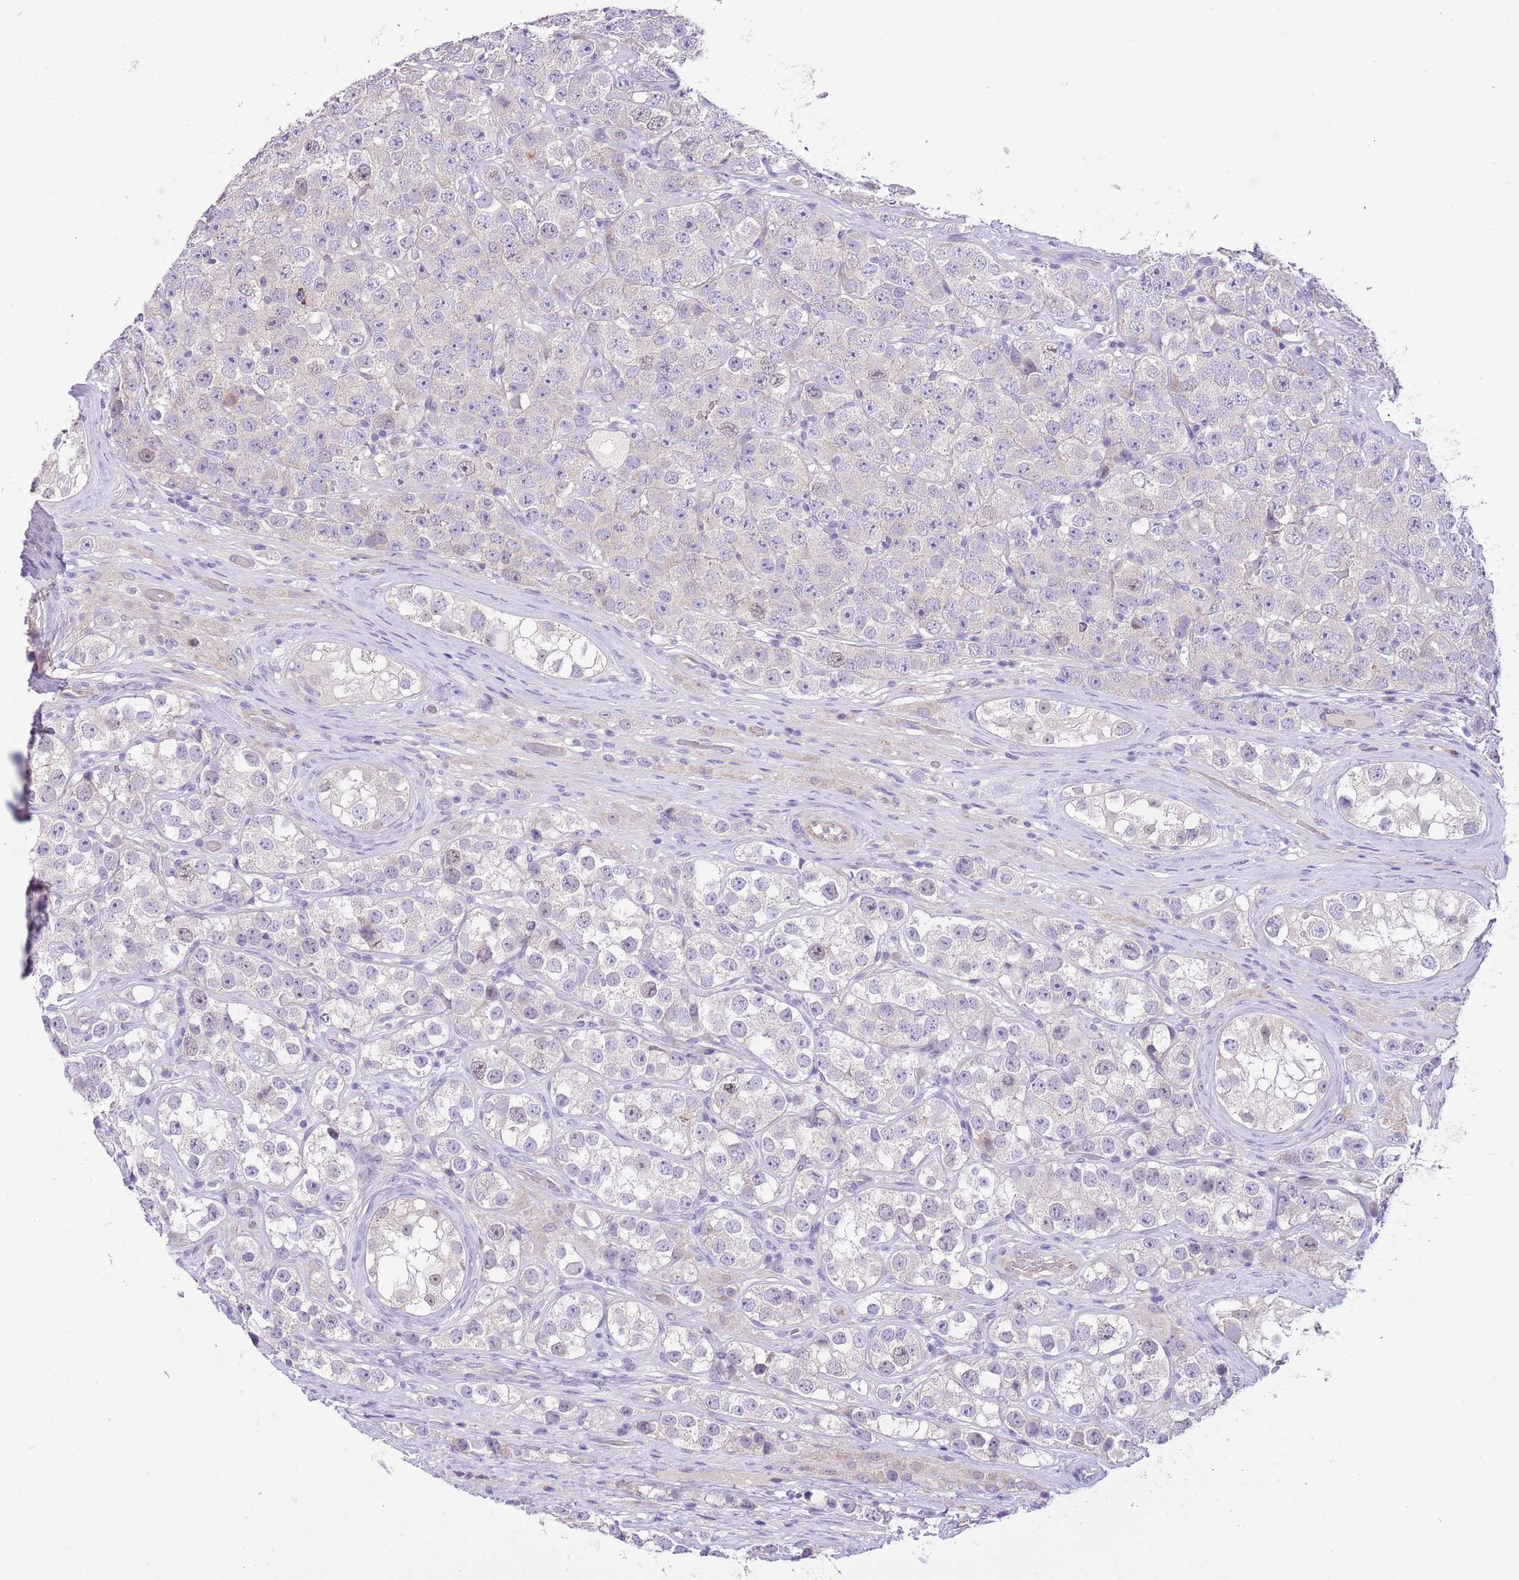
{"staining": {"intensity": "negative", "quantity": "none", "location": "none"}, "tissue": "testis cancer", "cell_type": "Tumor cells", "image_type": "cancer", "snomed": [{"axis": "morphology", "description": "Seminoma, NOS"}, {"axis": "topography", "description": "Testis"}], "caption": "Immunohistochemical staining of human testis cancer (seminoma) displays no significant expression in tumor cells.", "gene": "FBRSL1", "patient": {"sex": "male", "age": 28}}